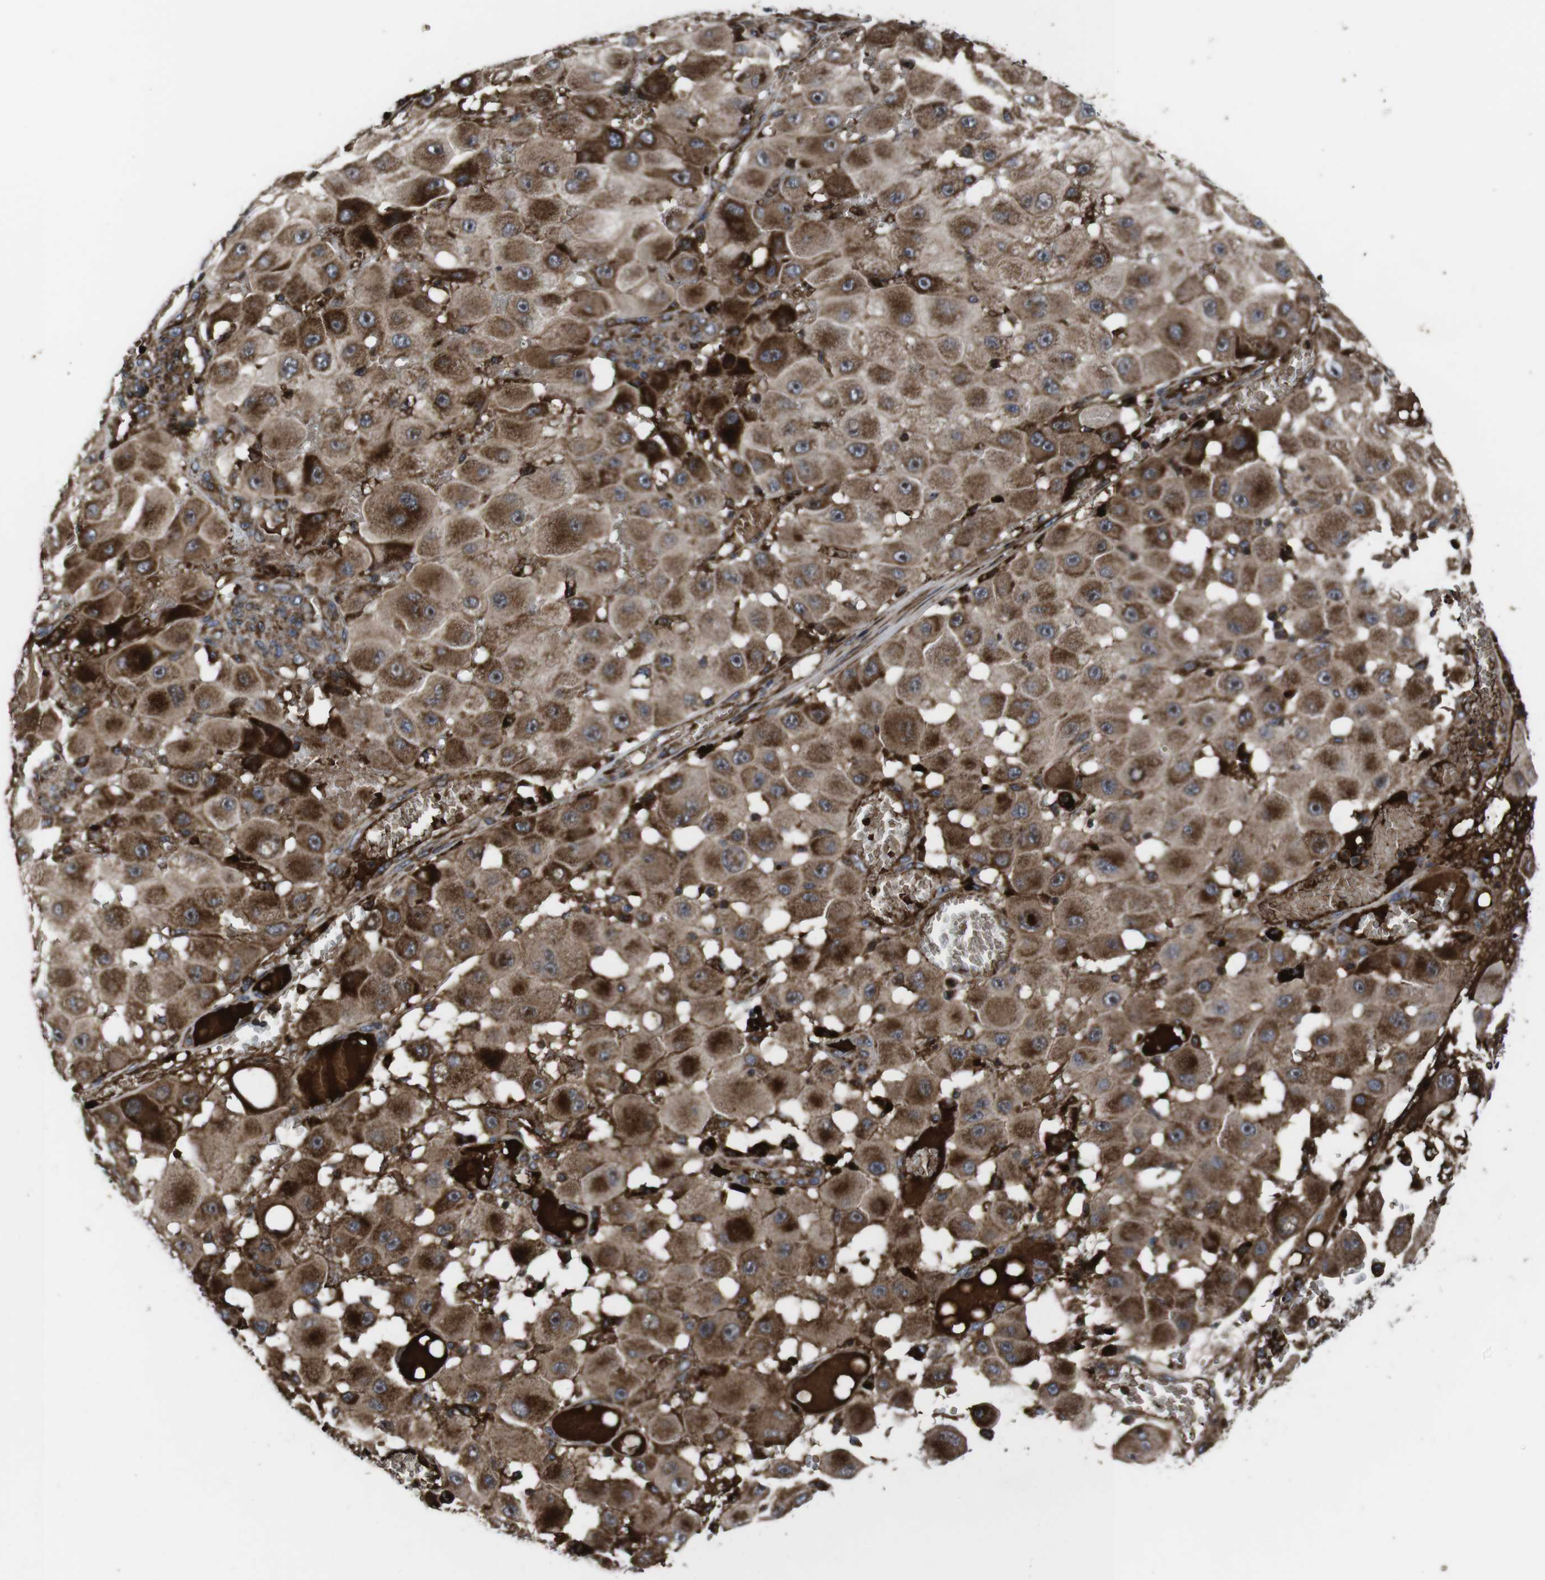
{"staining": {"intensity": "moderate", "quantity": ">75%", "location": "cytoplasmic/membranous"}, "tissue": "melanoma", "cell_type": "Tumor cells", "image_type": "cancer", "snomed": [{"axis": "morphology", "description": "Malignant melanoma, NOS"}, {"axis": "topography", "description": "Skin"}], "caption": "This histopathology image reveals malignant melanoma stained with immunohistochemistry to label a protein in brown. The cytoplasmic/membranous of tumor cells show moderate positivity for the protein. Nuclei are counter-stained blue.", "gene": "SMYD3", "patient": {"sex": "female", "age": 81}}